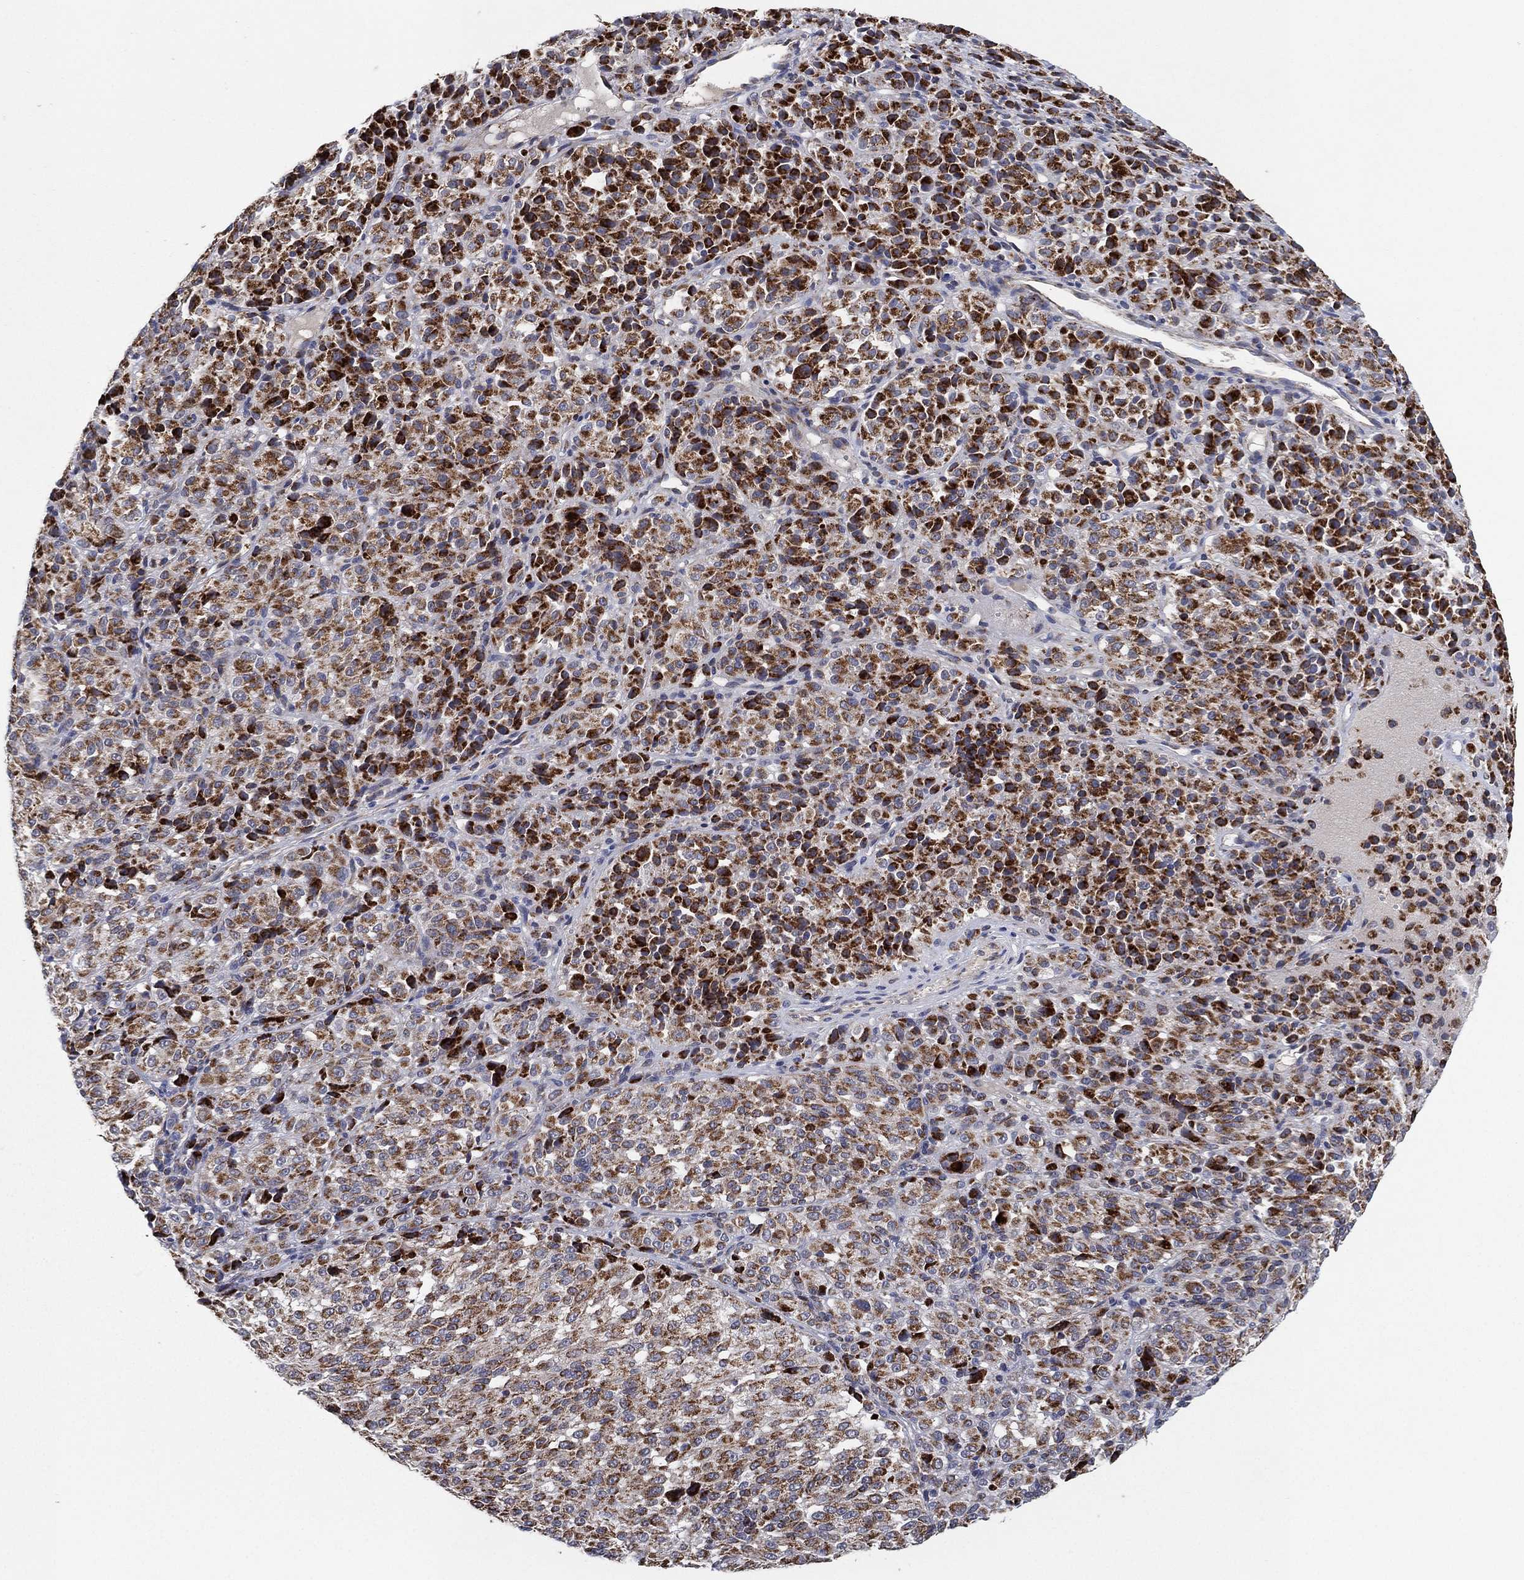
{"staining": {"intensity": "strong", "quantity": ">75%", "location": "cytoplasmic/membranous"}, "tissue": "melanoma", "cell_type": "Tumor cells", "image_type": "cancer", "snomed": [{"axis": "morphology", "description": "Malignant melanoma, Metastatic site"}, {"axis": "topography", "description": "Brain"}], "caption": "The histopathology image shows immunohistochemical staining of melanoma. There is strong cytoplasmic/membranous positivity is present in about >75% of tumor cells. (Stains: DAB in brown, nuclei in blue, Microscopy: brightfield microscopy at high magnification).", "gene": "PSMG4", "patient": {"sex": "female", "age": 56}}